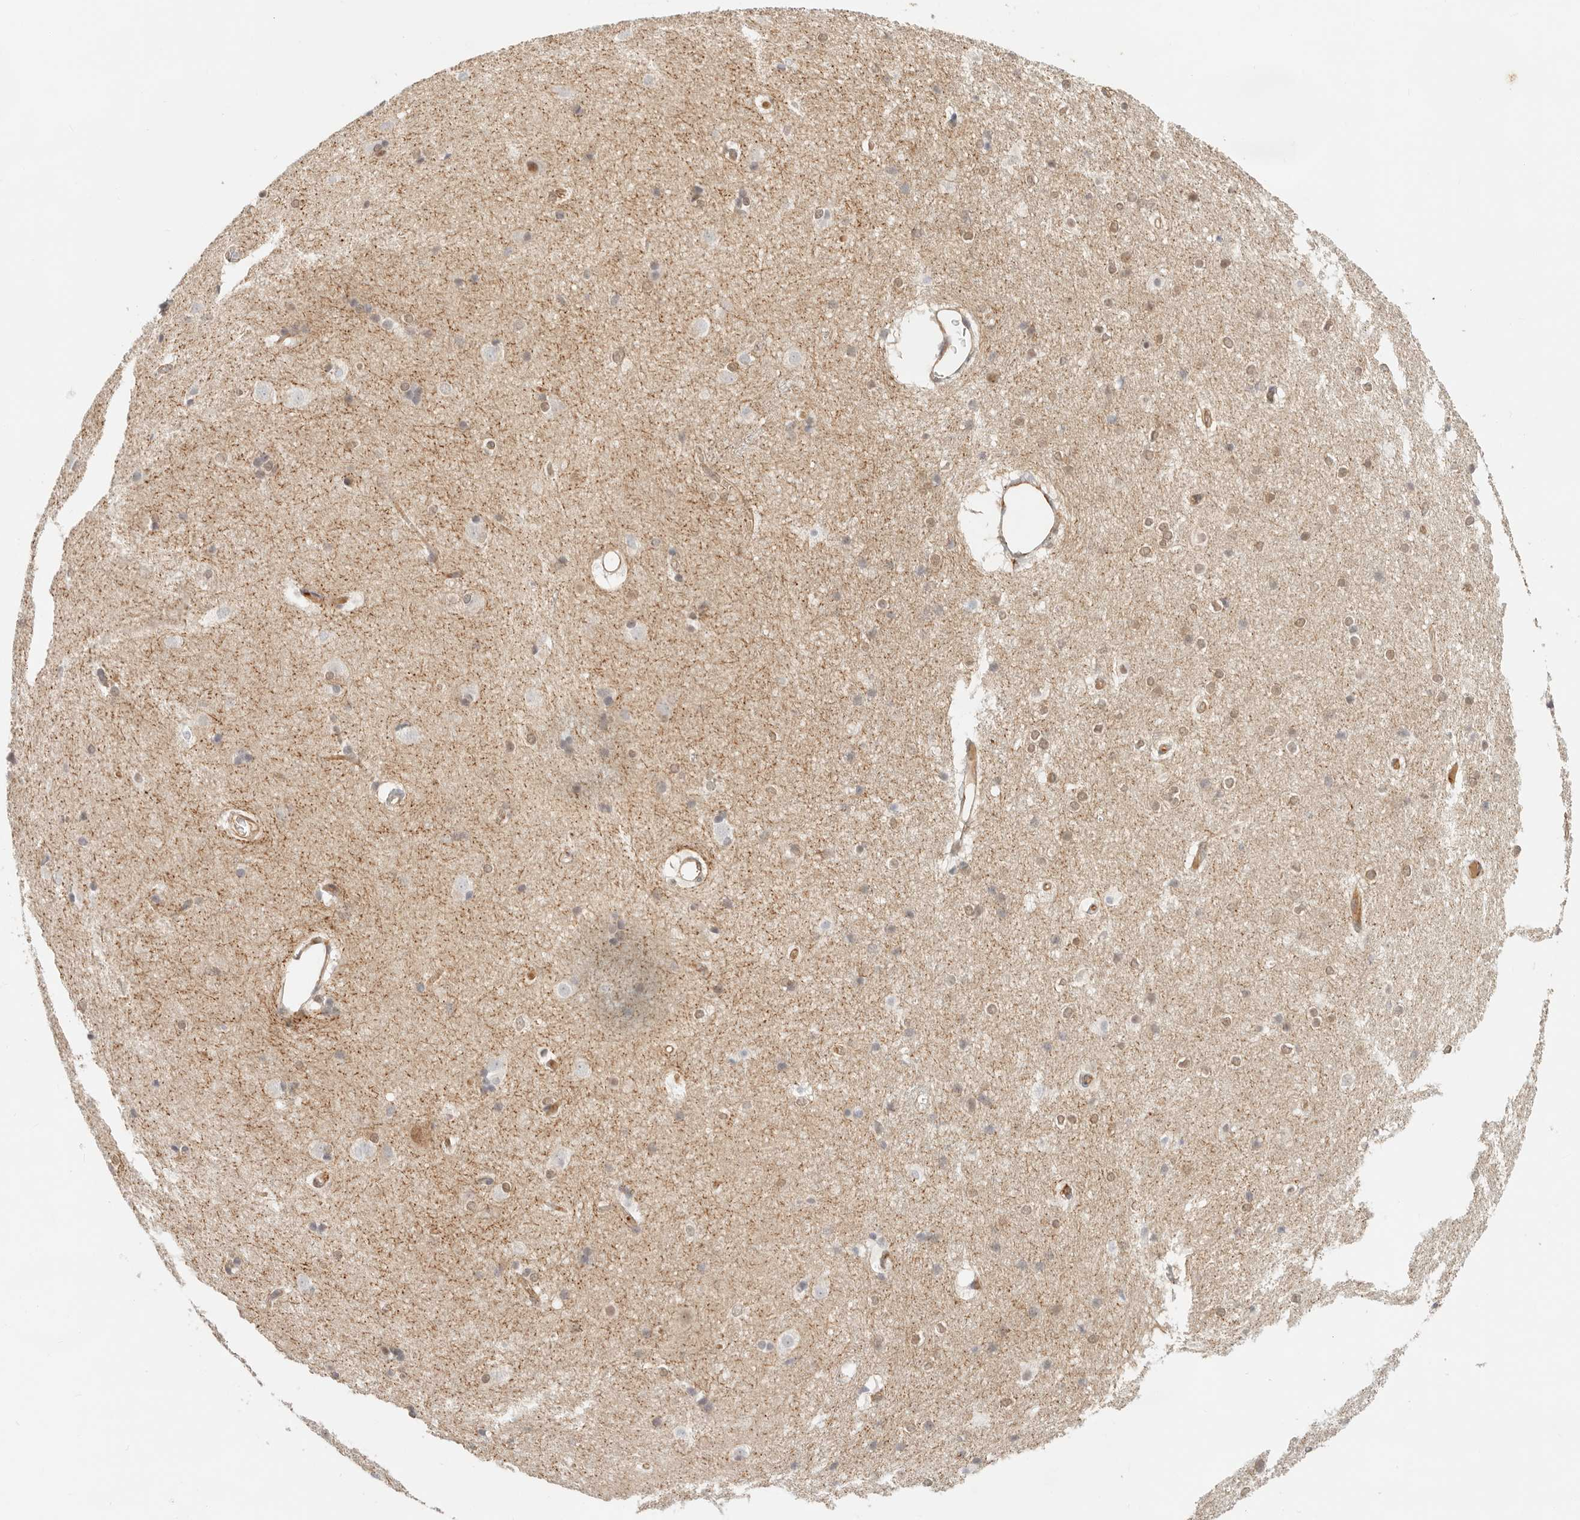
{"staining": {"intensity": "moderate", "quantity": "25%-75%", "location": "nuclear"}, "tissue": "caudate", "cell_type": "Glial cells", "image_type": "normal", "snomed": [{"axis": "morphology", "description": "Normal tissue, NOS"}, {"axis": "topography", "description": "Lateral ventricle wall"}], "caption": "Approximately 25%-75% of glial cells in benign human caudate demonstrate moderate nuclear protein expression as visualized by brown immunohistochemical staining.", "gene": "HEXD", "patient": {"sex": "female", "age": 19}}